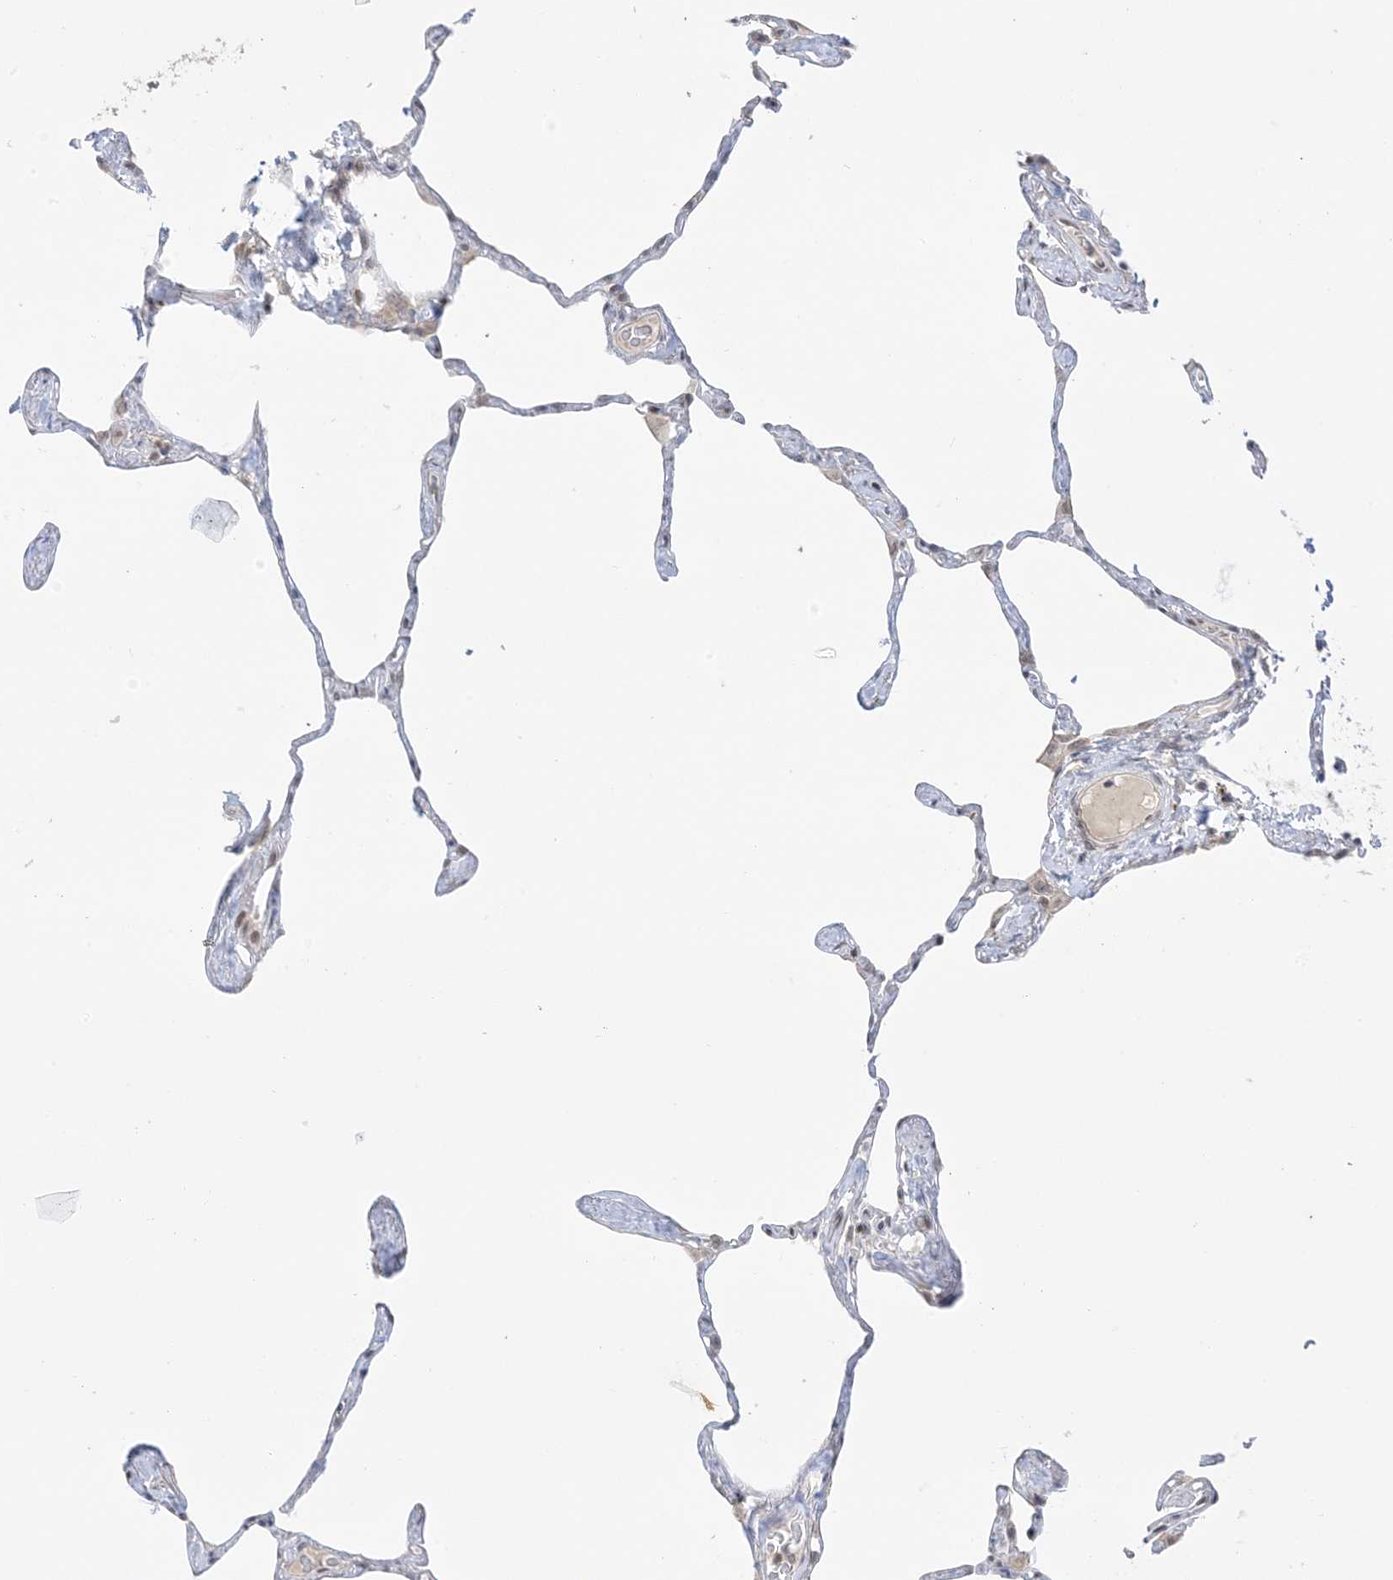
{"staining": {"intensity": "negative", "quantity": "none", "location": "none"}, "tissue": "lung", "cell_type": "Alveolar cells", "image_type": "normal", "snomed": [{"axis": "morphology", "description": "Normal tissue, NOS"}, {"axis": "topography", "description": "Lung"}], "caption": "This is an immunohistochemistry histopathology image of unremarkable lung. There is no expression in alveolar cells.", "gene": "MSL3", "patient": {"sex": "male", "age": 65}}